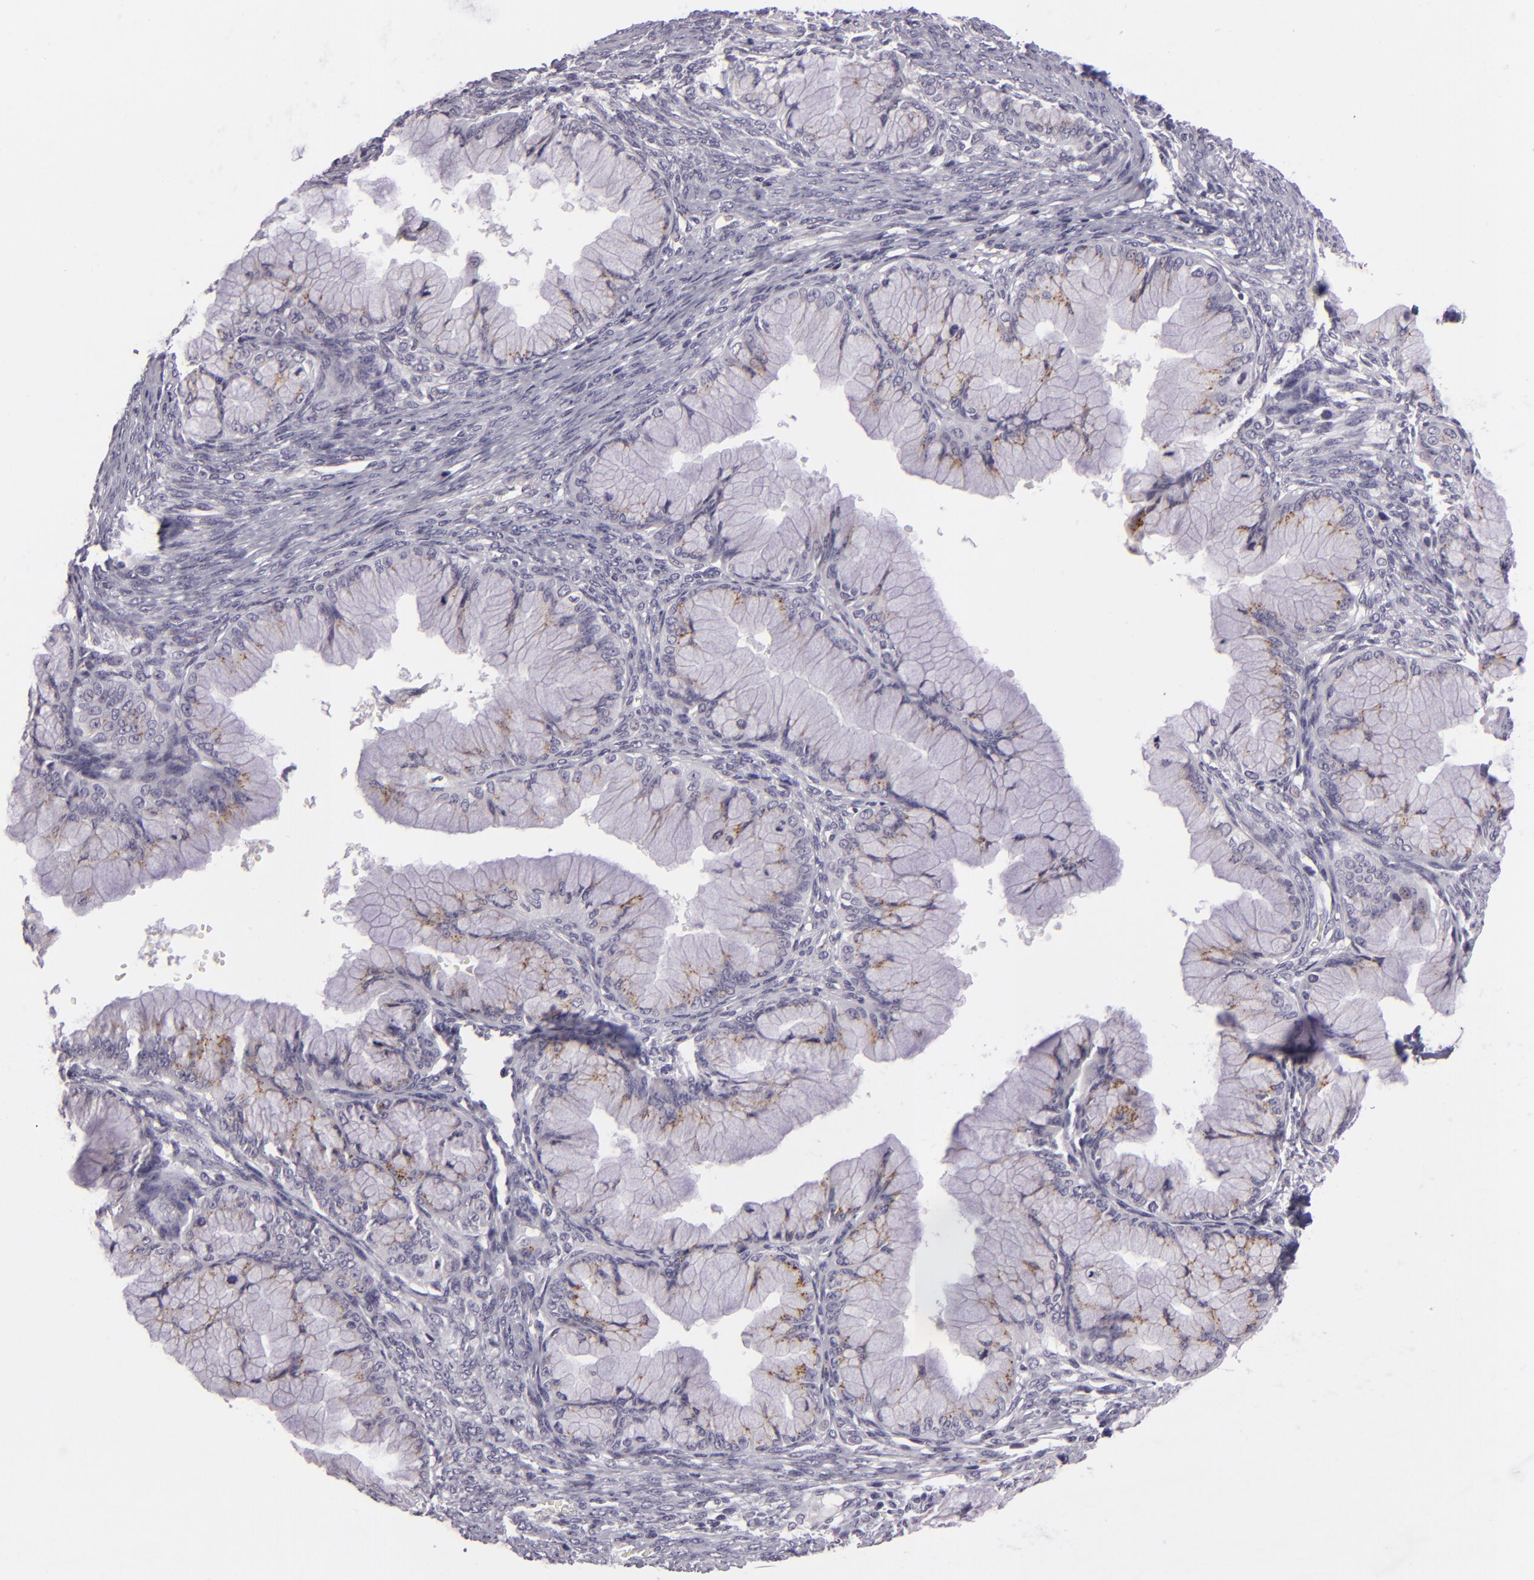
{"staining": {"intensity": "negative", "quantity": "none", "location": "none"}, "tissue": "ovarian cancer", "cell_type": "Tumor cells", "image_type": "cancer", "snomed": [{"axis": "morphology", "description": "Cystadenocarcinoma, mucinous, NOS"}, {"axis": "topography", "description": "Ovary"}], "caption": "DAB (3,3'-diaminobenzidine) immunohistochemical staining of ovarian cancer (mucinous cystadenocarcinoma) demonstrates no significant positivity in tumor cells.", "gene": "EGFL6", "patient": {"sex": "female", "age": 63}}